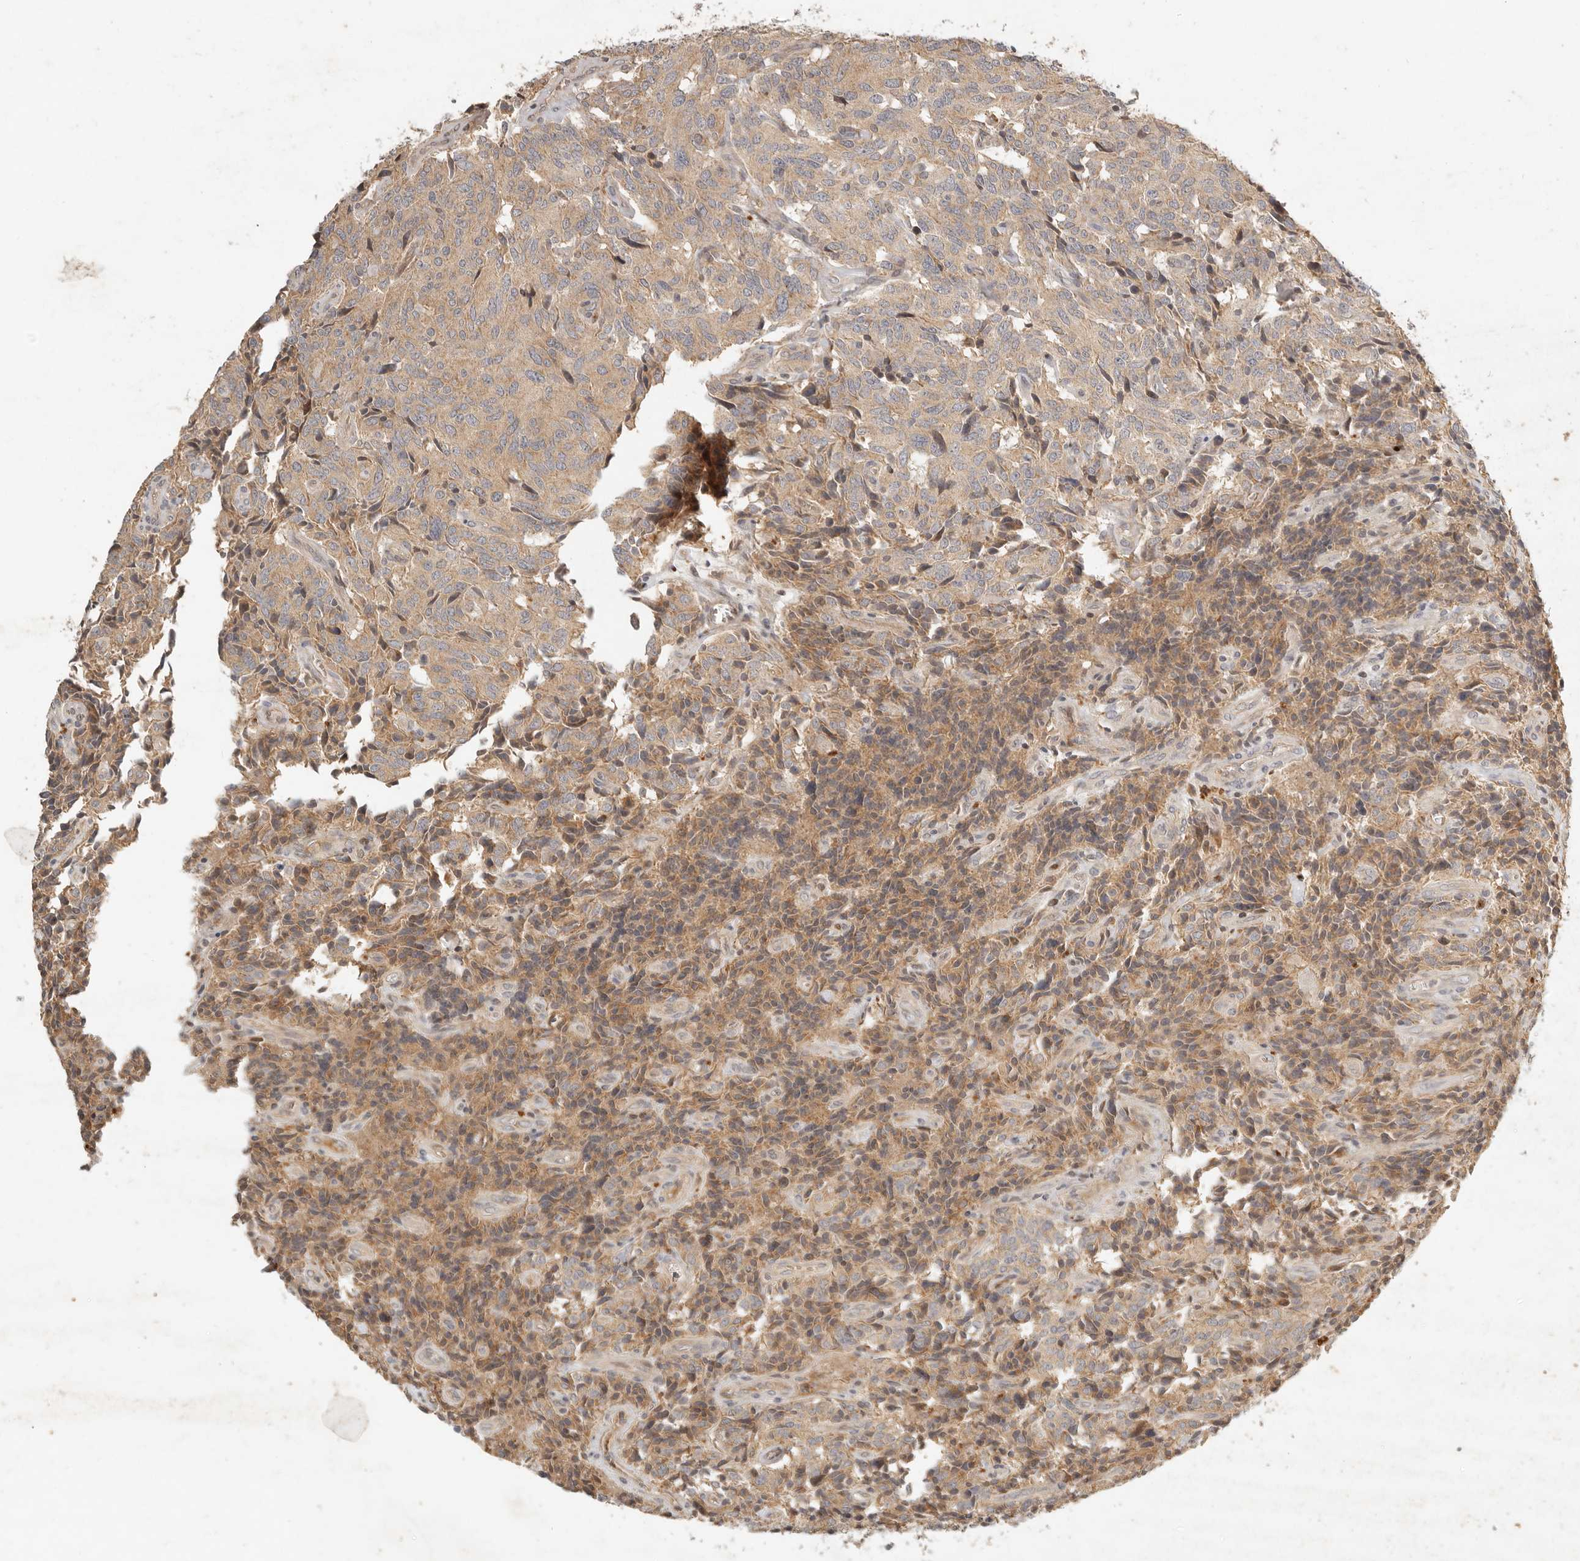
{"staining": {"intensity": "weak", "quantity": ">75%", "location": "cytoplasmic/membranous"}, "tissue": "carcinoid", "cell_type": "Tumor cells", "image_type": "cancer", "snomed": [{"axis": "morphology", "description": "Carcinoid, malignant, NOS"}, {"axis": "topography", "description": "Lung"}], "caption": "Immunohistochemistry (IHC) of carcinoid (malignant) exhibits low levels of weak cytoplasmic/membranous staining in approximately >75% of tumor cells. The staining was performed using DAB to visualize the protein expression in brown, while the nuclei were stained in blue with hematoxylin (Magnification: 20x).", "gene": "CLEC4C", "patient": {"sex": "female", "age": 46}}